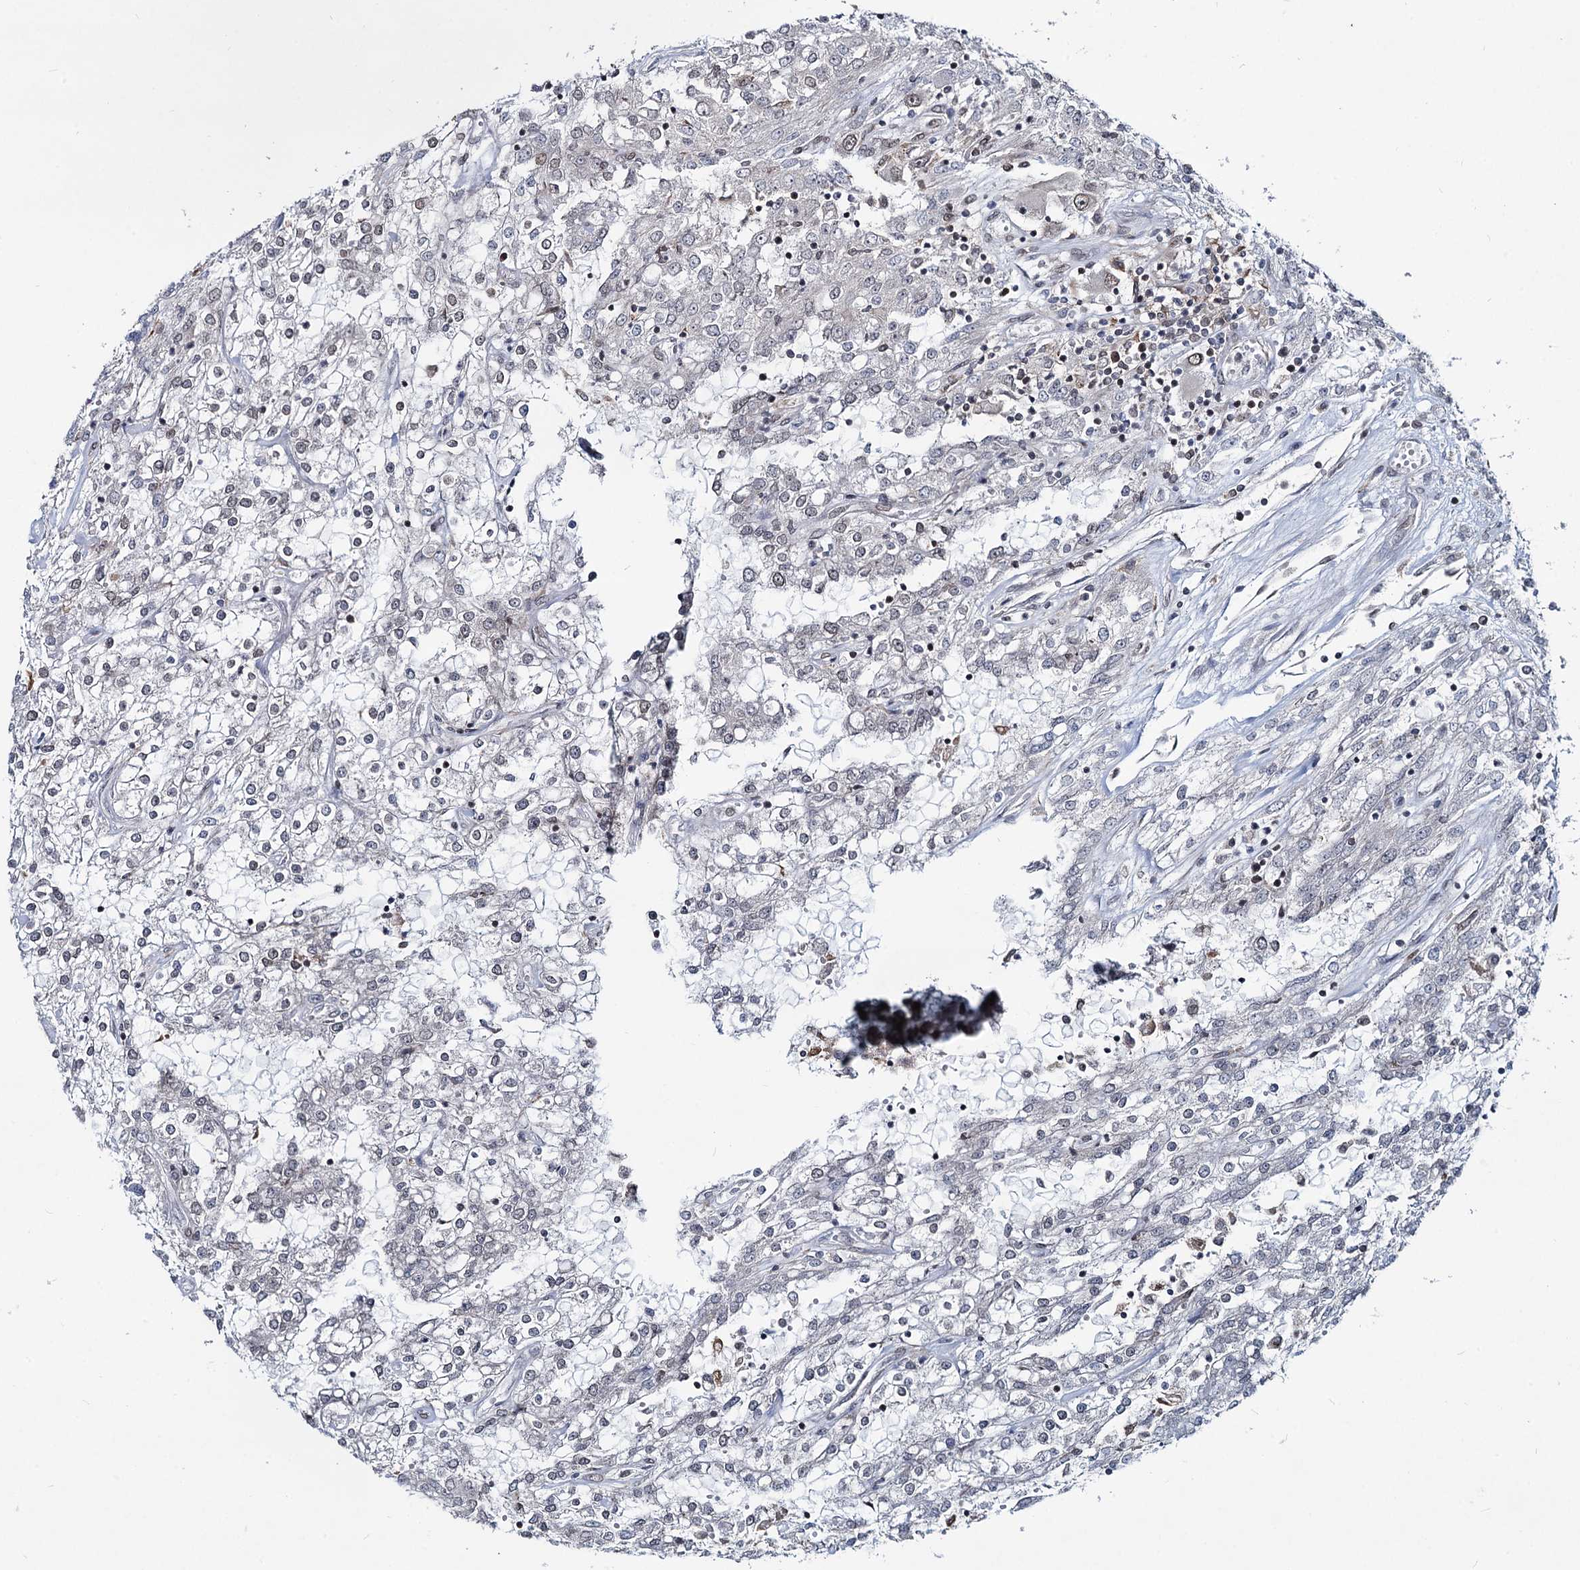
{"staining": {"intensity": "weak", "quantity": "<25%", "location": "nuclear"}, "tissue": "renal cancer", "cell_type": "Tumor cells", "image_type": "cancer", "snomed": [{"axis": "morphology", "description": "Adenocarcinoma, NOS"}, {"axis": "topography", "description": "Kidney"}], "caption": "This histopathology image is of renal cancer (adenocarcinoma) stained with IHC to label a protein in brown with the nuclei are counter-stained blue. There is no positivity in tumor cells. (DAB (3,3'-diaminobenzidine) IHC, high magnification).", "gene": "RNF6", "patient": {"sex": "female", "age": 52}}